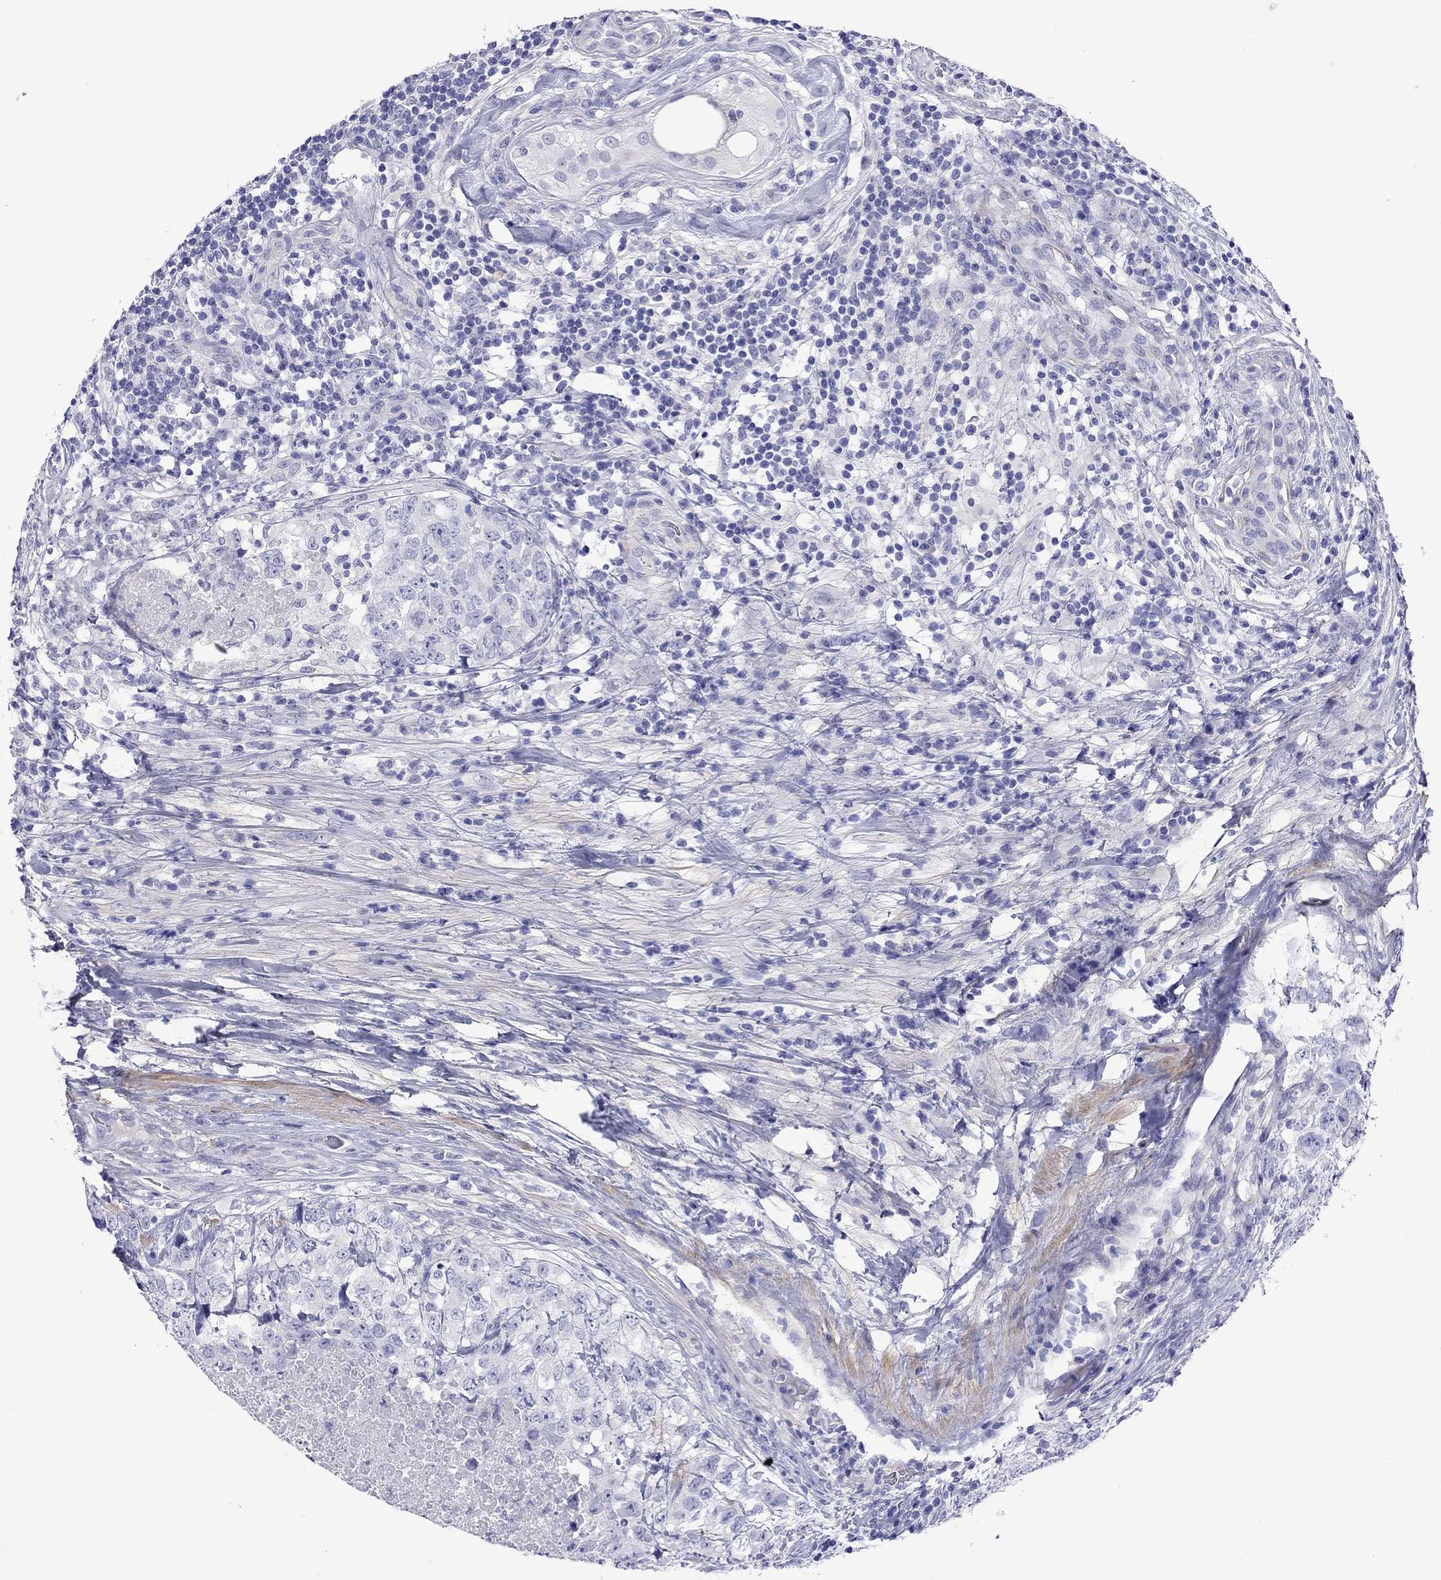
{"staining": {"intensity": "negative", "quantity": "none", "location": "none"}, "tissue": "testis cancer", "cell_type": "Tumor cells", "image_type": "cancer", "snomed": [{"axis": "morphology", "description": "Seminoma, NOS"}, {"axis": "topography", "description": "Testis"}], "caption": "Testis seminoma was stained to show a protein in brown. There is no significant expression in tumor cells. (Brightfield microscopy of DAB immunohistochemistry at high magnification).", "gene": "KIAA2012", "patient": {"sex": "male", "age": 34}}